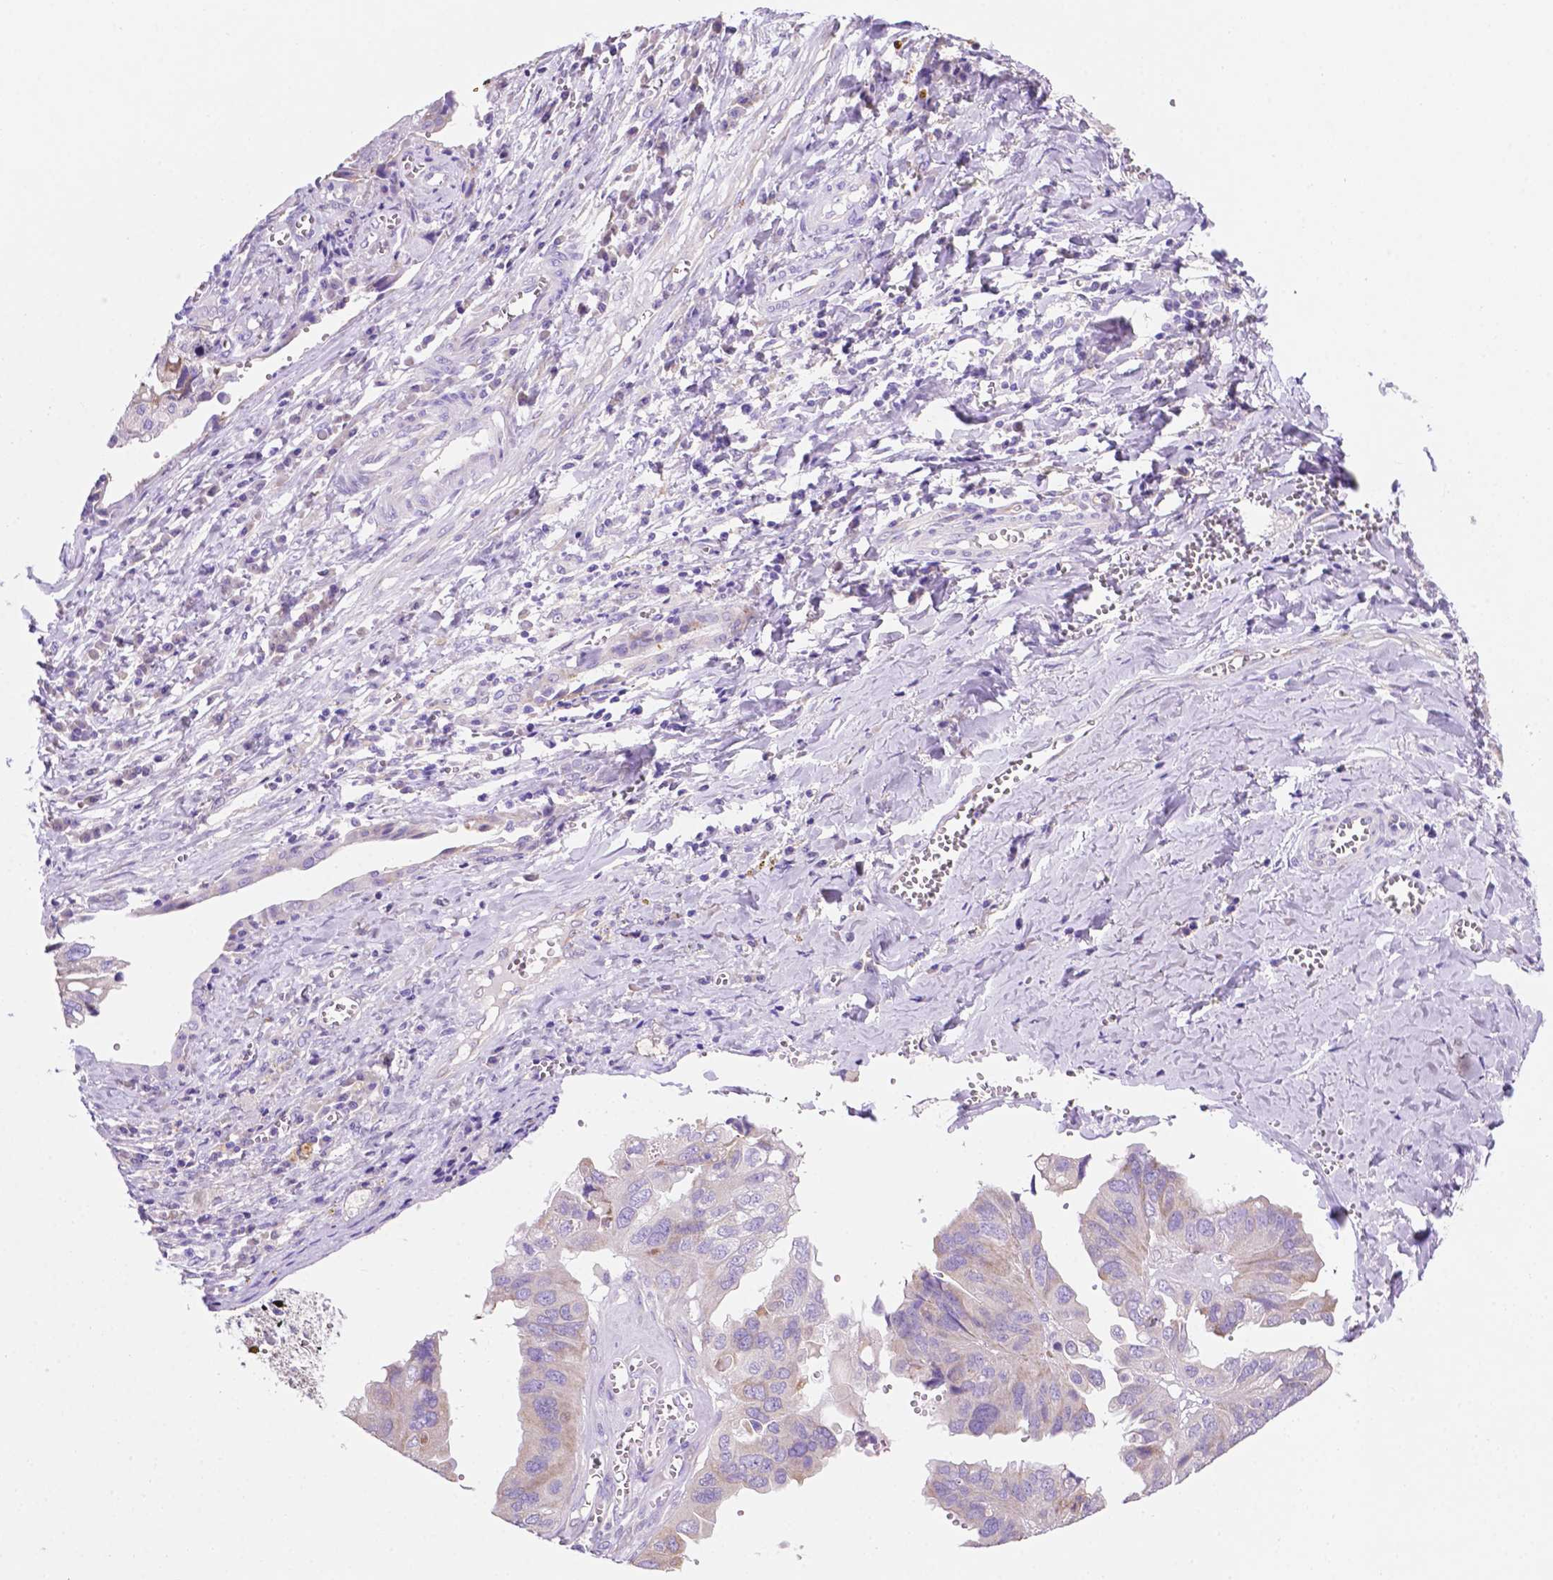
{"staining": {"intensity": "negative", "quantity": "none", "location": "none"}, "tissue": "ovarian cancer", "cell_type": "Tumor cells", "image_type": "cancer", "snomed": [{"axis": "morphology", "description": "Cystadenocarcinoma, serous, NOS"}, {"axis": "topography", "description": "Ovary"}], "caption": "Immunohistochemistry (IHC) photomicrograph of neoplastic tissue: human ovarian cancer (serous cystadenocarcinoma) stained with DAB (3,3'-diaminobenzidine) reveals no significant protein positivity in tumor cells.", "gene": "CEACAM7", "patient": {"sex": "female", "age": 79}}